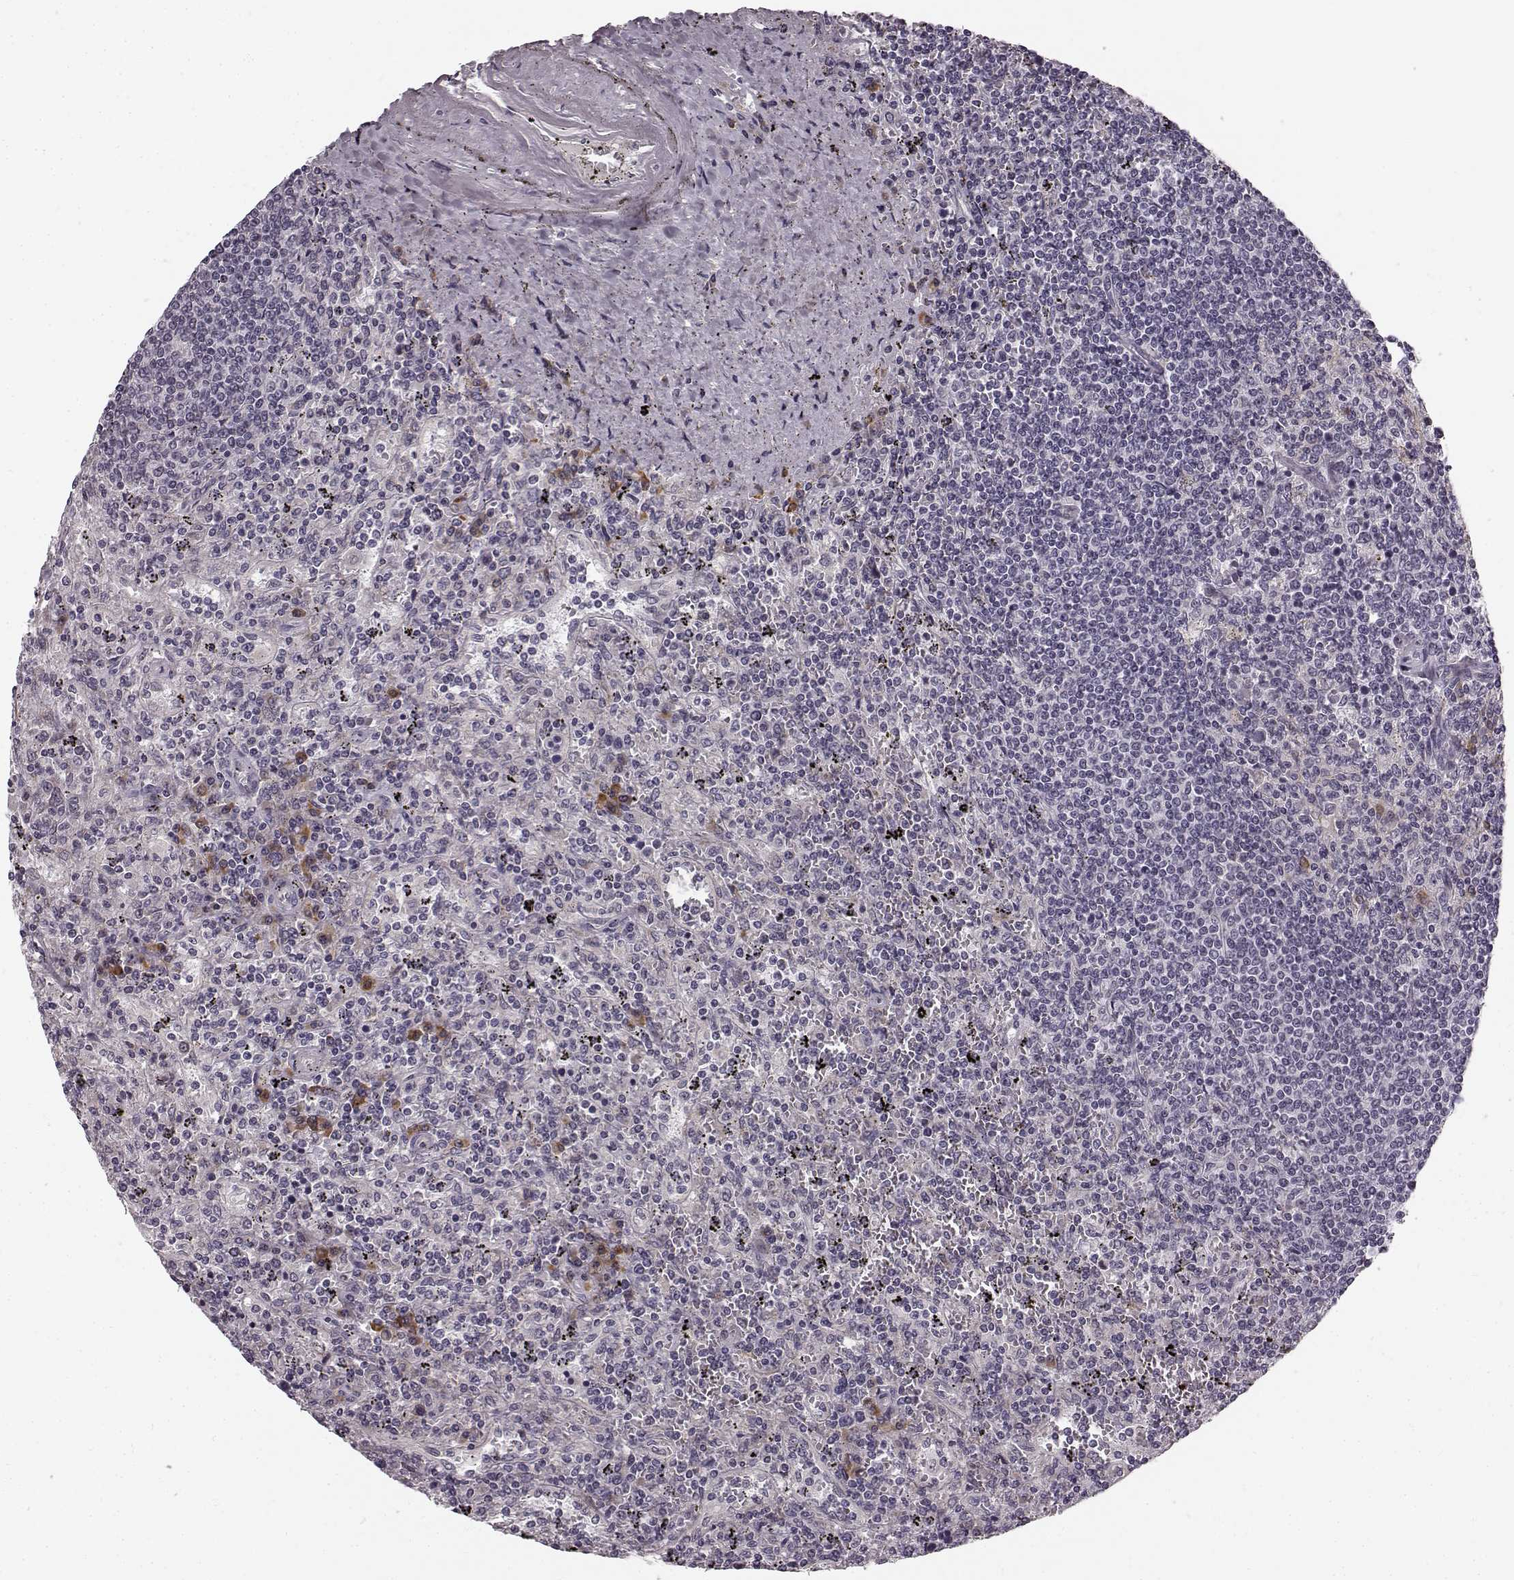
{"staining": {"intensity": "negative", "quantity": "none", "location": "none"}, "tissue": "lymphoma", "cell_type": "Tumor cells", "image_type": "cancer", "snomed": [{"axis": "morphology", "description": "Malignant lymphoma, non-Hodgkin's type, Low grade"}, {"axis": "topography", "description": "Spleen"}], "caption": "DAB (3,3'-diaminobenzidine) immunohistochemical staining of lymphoma displays no significant staining in tumor cells.", "gene": "FAM234B", "patient": {"sex": "male", "age": 62}}